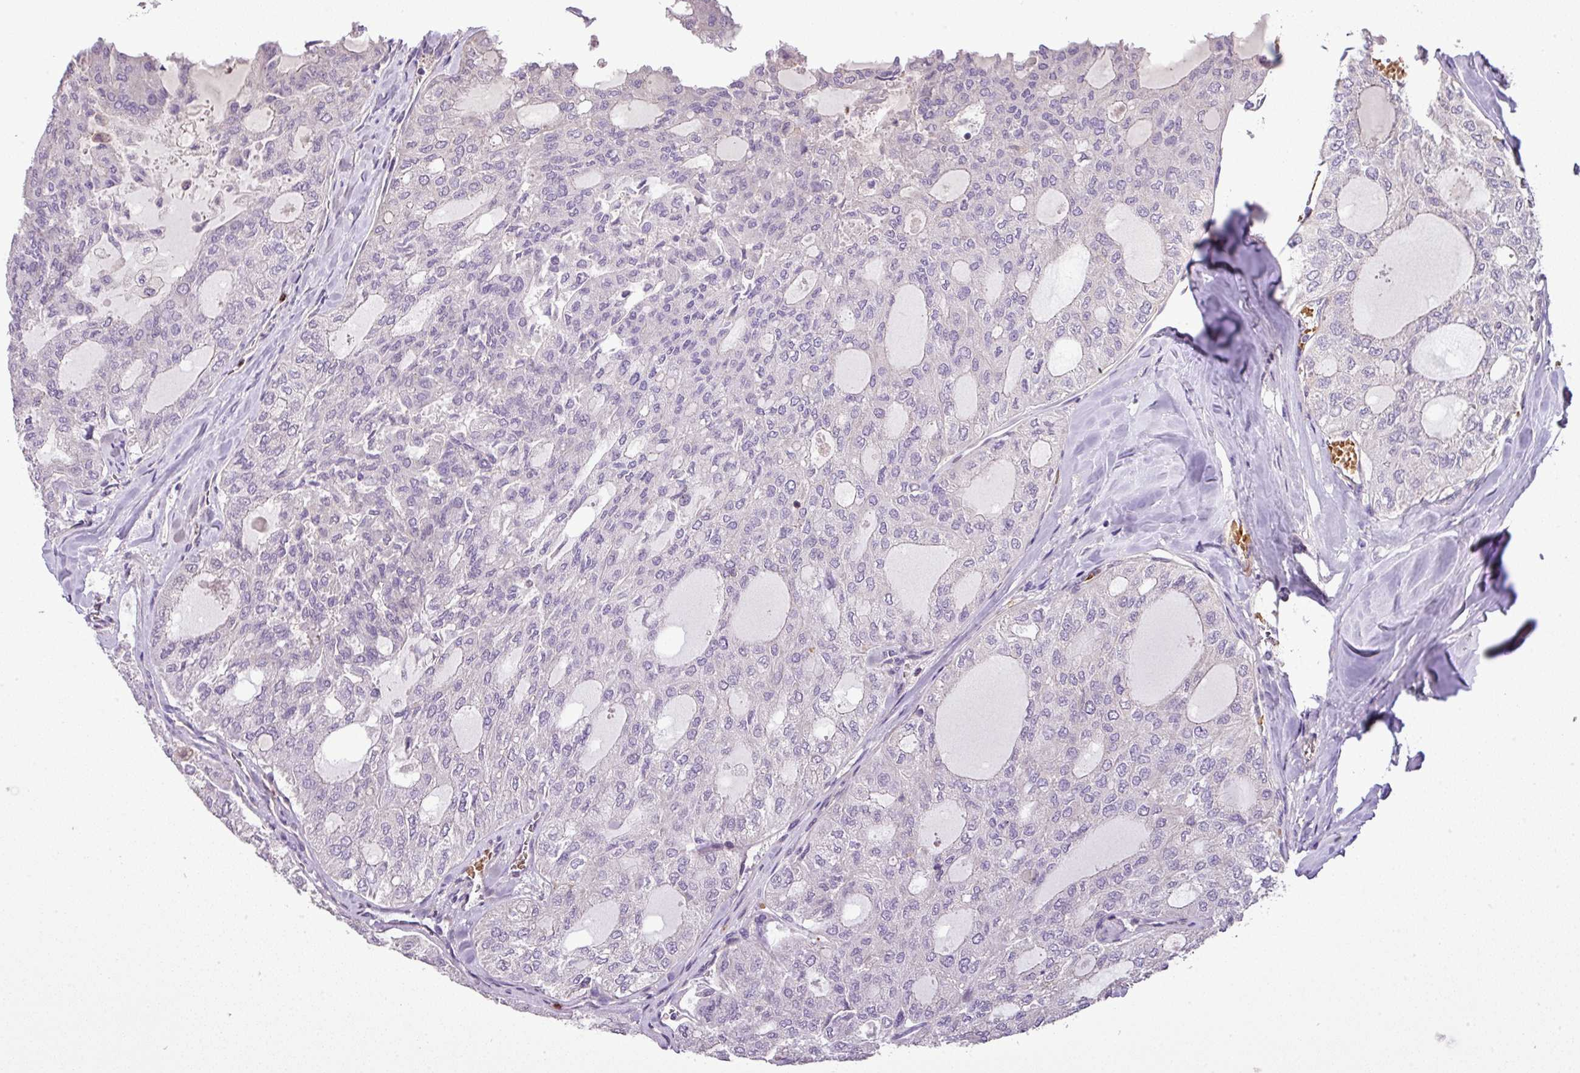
{"staining": {"intensity": "negative", "quantity": "none", "location": "none"}, "tissue": "thyroid cancer", "cell_type": "Tumor cells", "image_type": "cancer", "snomed": [{"axis": "morphology", "description": "Follicular adenoma carcinoma, NOS"}, {"axis": "topography", "description": "Thyroid gland"}], "caption": "DAB (3,3'-diaminobenzidine) immunohistochemical staining of thyroid cancer (follicular adenoma carcinoma) demonstrates no significant staining in tumor cells. (DAB (3,3'-diaminobenzidine) IHC with hematoxylin counter stain).", "gene": "NBEAL2", "patient": {"sex": "male", "age": 75}}